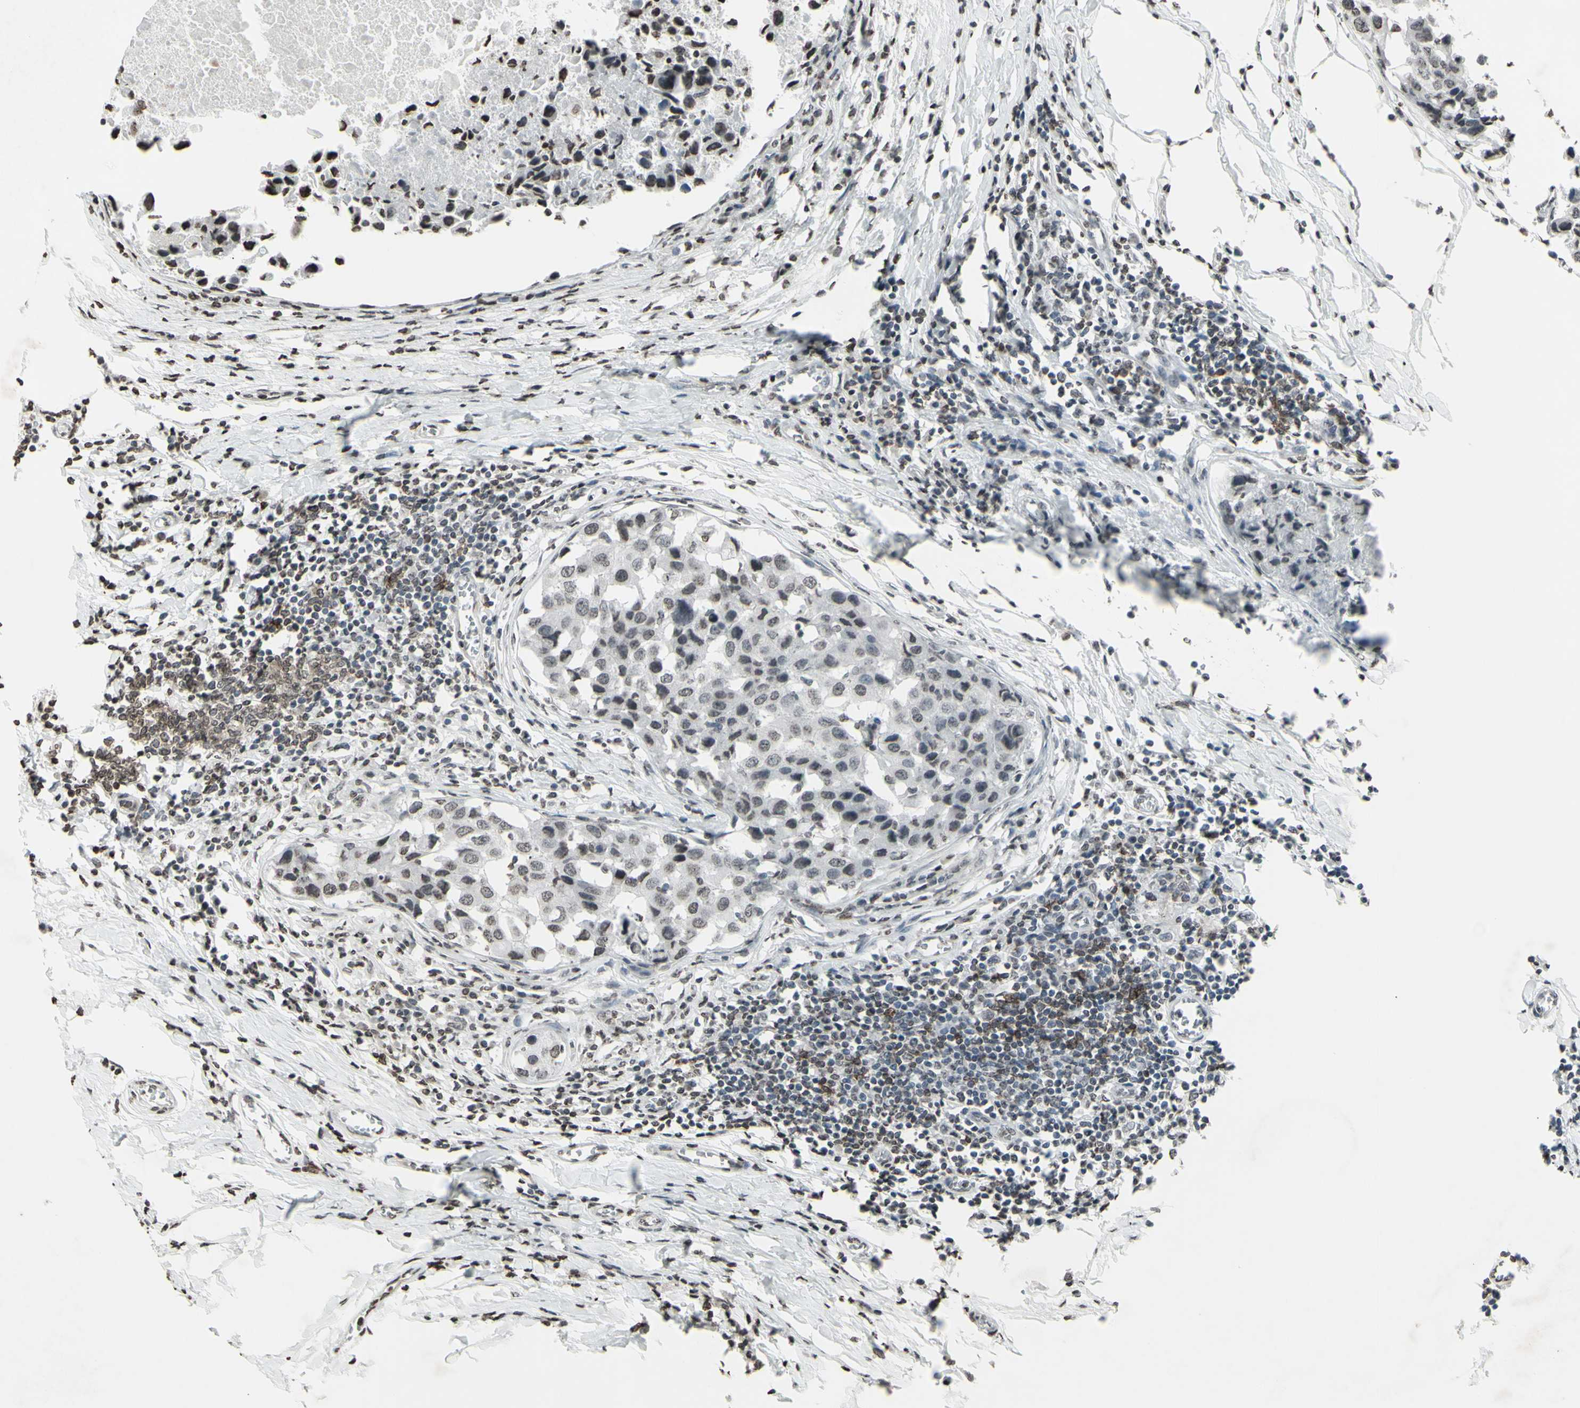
{"staining": {"intensity": "weak", "quantity": "25%-75%", "location": "nuclear"}, "tissue": "breast cancer", "cell_type": "Tumor cells", "image_type": "cancer", "snomed": [{"axis": "morphology", "description": "Duct carcinoma"}, {"axis": "topography", "description": "Breast"}], "caption": "IHC (DAB (3,3'-diaminobenzidine)) staining of breast cancer (infiltrating ductal carcinoma) demonstrates weak nuclear protein expression in approximately 25%-75% of tumor cells.", "gene": "CD79B", "patient": {"sex": "female", "age": 27}}